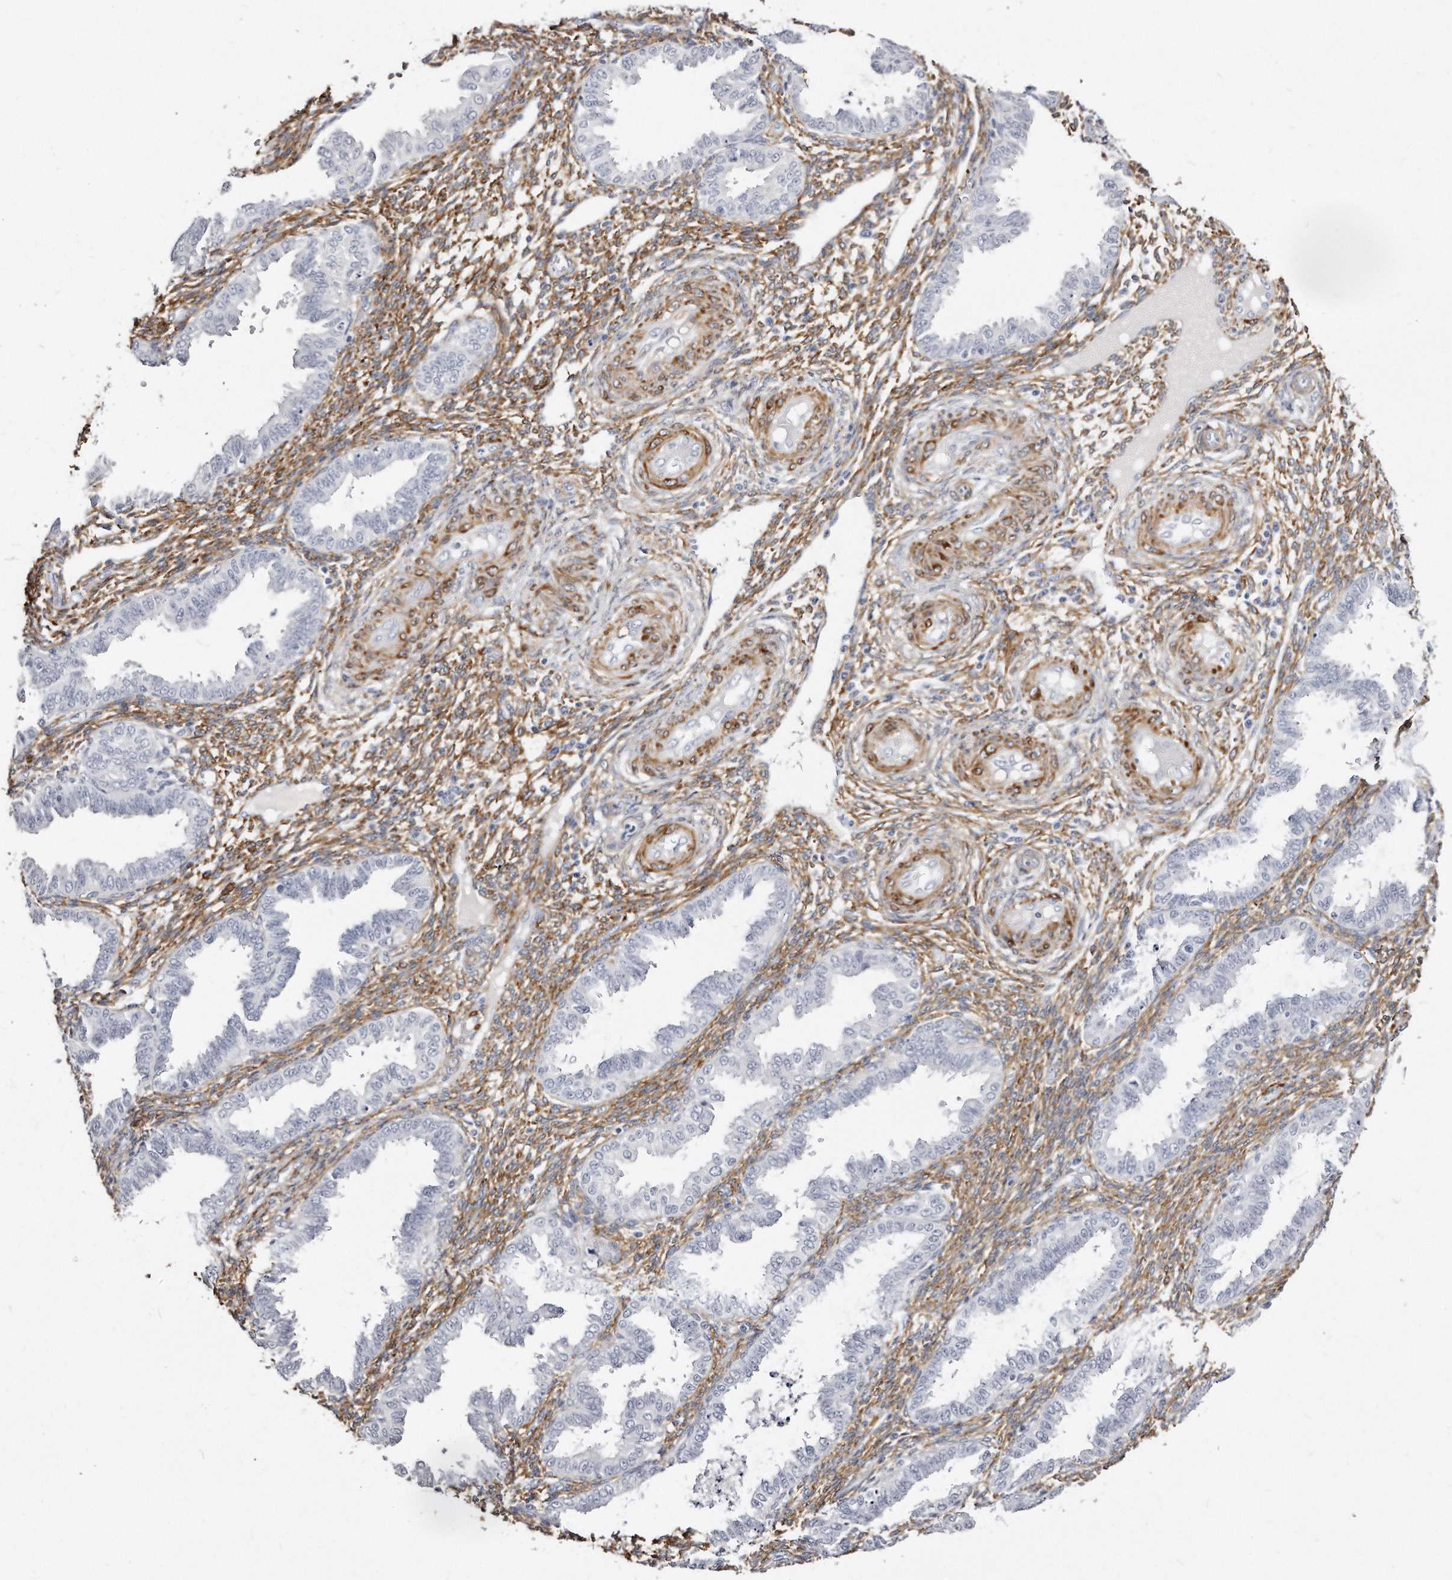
{"staining": {"intensity": "negative", "quantity": "none", "location": "none"}, "tissue": "endometrium", "cell_type": "Cells in endometrial stroma", "image_type": "normal", "snomed": [{"axis": "morphology", "description": "Normal tissue, NOS"}, {"axis": "topography", "description": "Endometrium"}], "caption": "This is an immunohistochemistry (IHC) histopathology image of normal human endometrium. There is no staining in cells in endometrial stroma.", "gene": "LMOD1", "patient": {"sex": "female", "age": 33}}